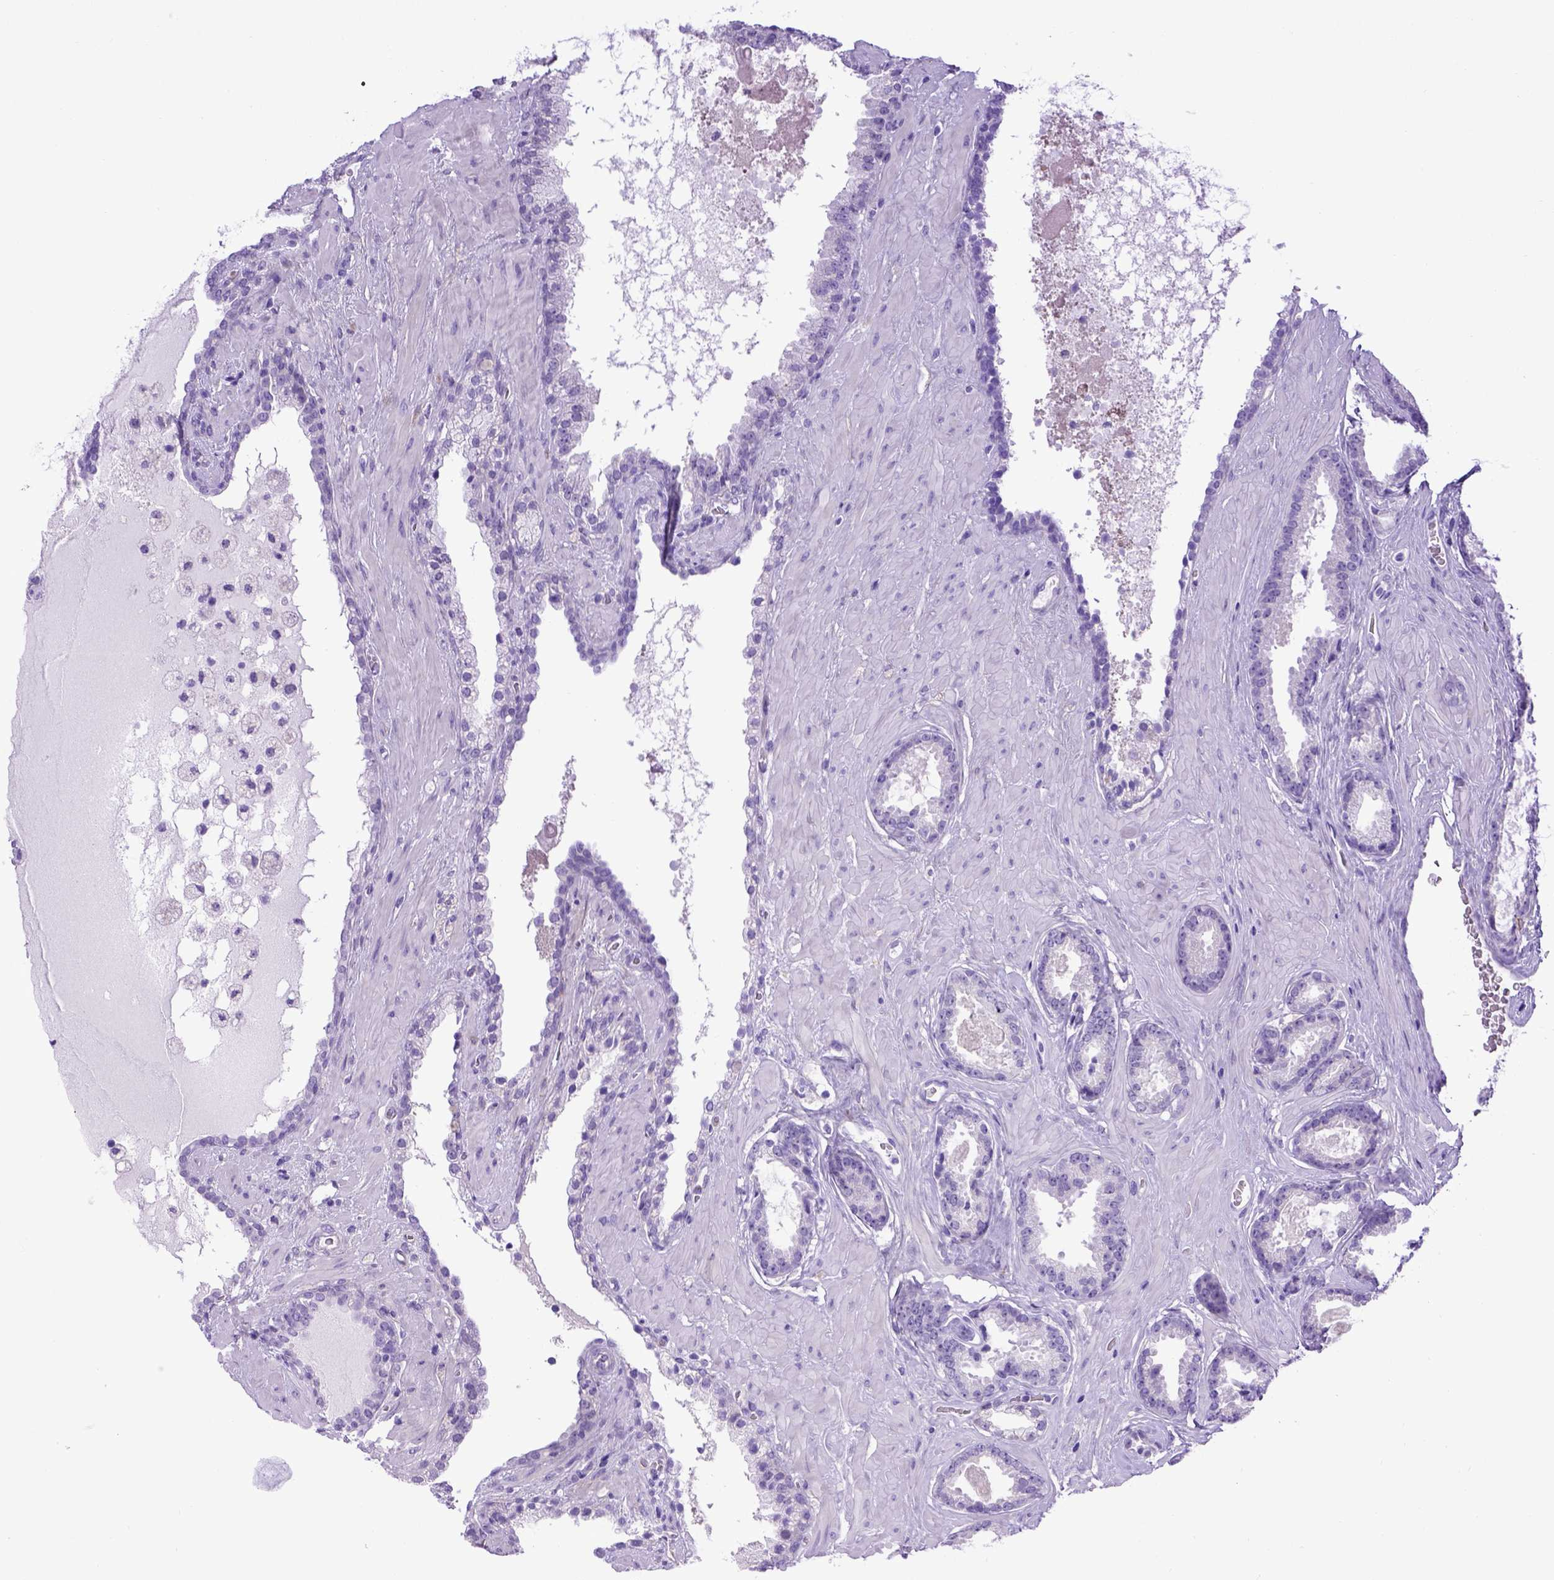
{"staining": {"intensity": "negative", "quantity": "none", "location": "none"}, "tissue": "prostate cancer", "cell_type": "Tumor cells", "image_type": "cancer", "snomed": [{"axis": "morphology", "description": "Adenocarcinoma, Low grade"}, {"axis": "topography", "description": "Prostate"}], "caption": "Human prostate adenocarcinoma (low-grade) stained for a protein using immunohistochemistry (IHC) demonstrates no positivity in tumor cells.", "gene": "ADAM12", "patient": {"sex": "male", "age": 62}}